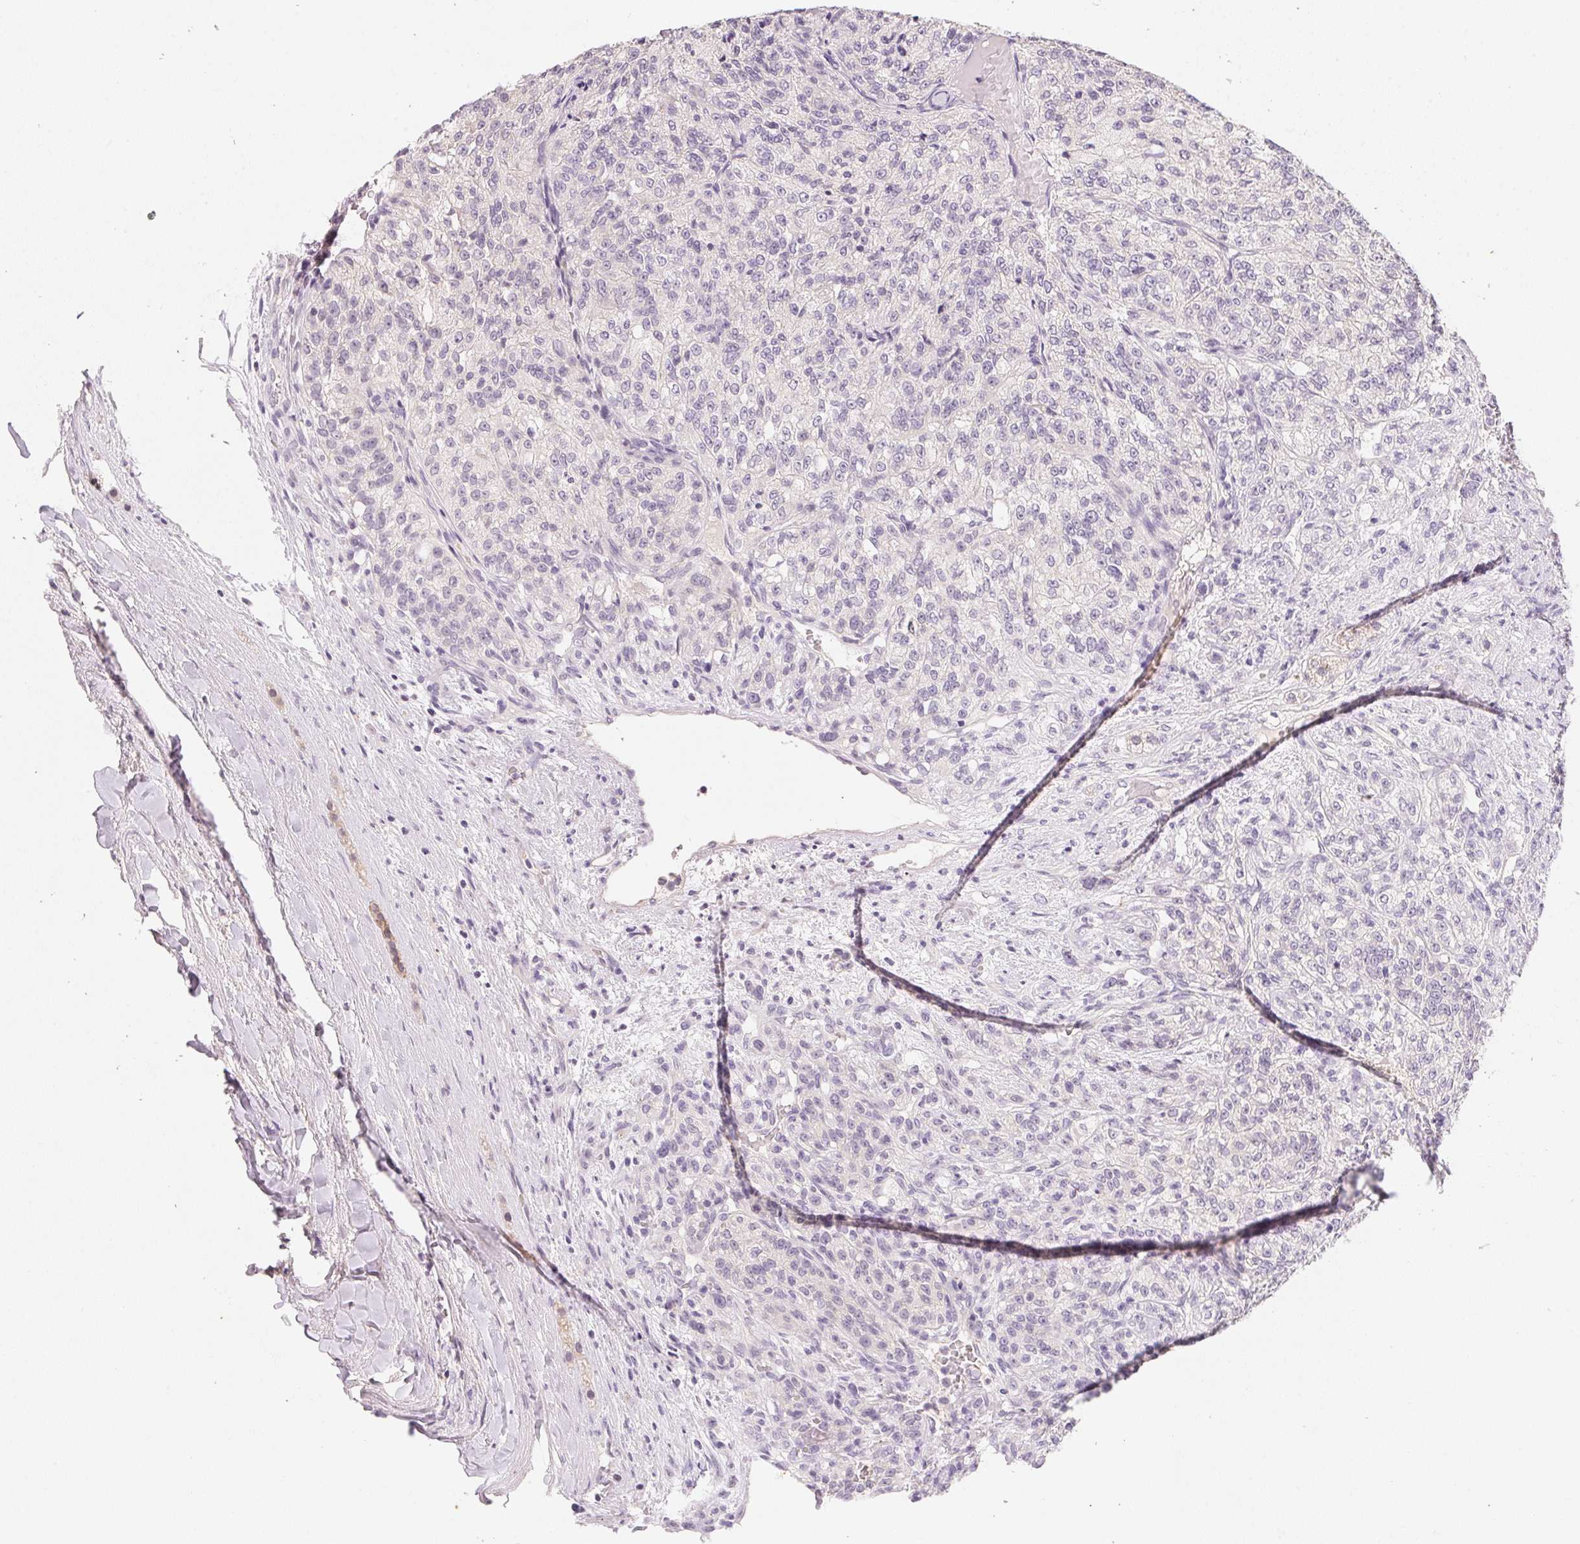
{"staining": {"intensity": "negative", "quantity": "none", "location": "none"}, "tissue": "renal cancer", "cell_type": "Tumor cells", "image_type": "cancer", "snomed": [{"axis": "morphology", "description": "Adenocarcinoma, NOS"}, {"axis": "topography", "description": "Kidney"}], "caption": "Immunohistochemistry (IHC) micrograph of human adenocarcinoma (renal) stained for a protein (brown), which displays no expression in tumor cells. (DAB (3,3'-diaminobenzidine) IHC visualized using brightfield microscopy, high magnification).", "gene": "MCOLN3", "patient": {"sex": "female", "age": 63}}